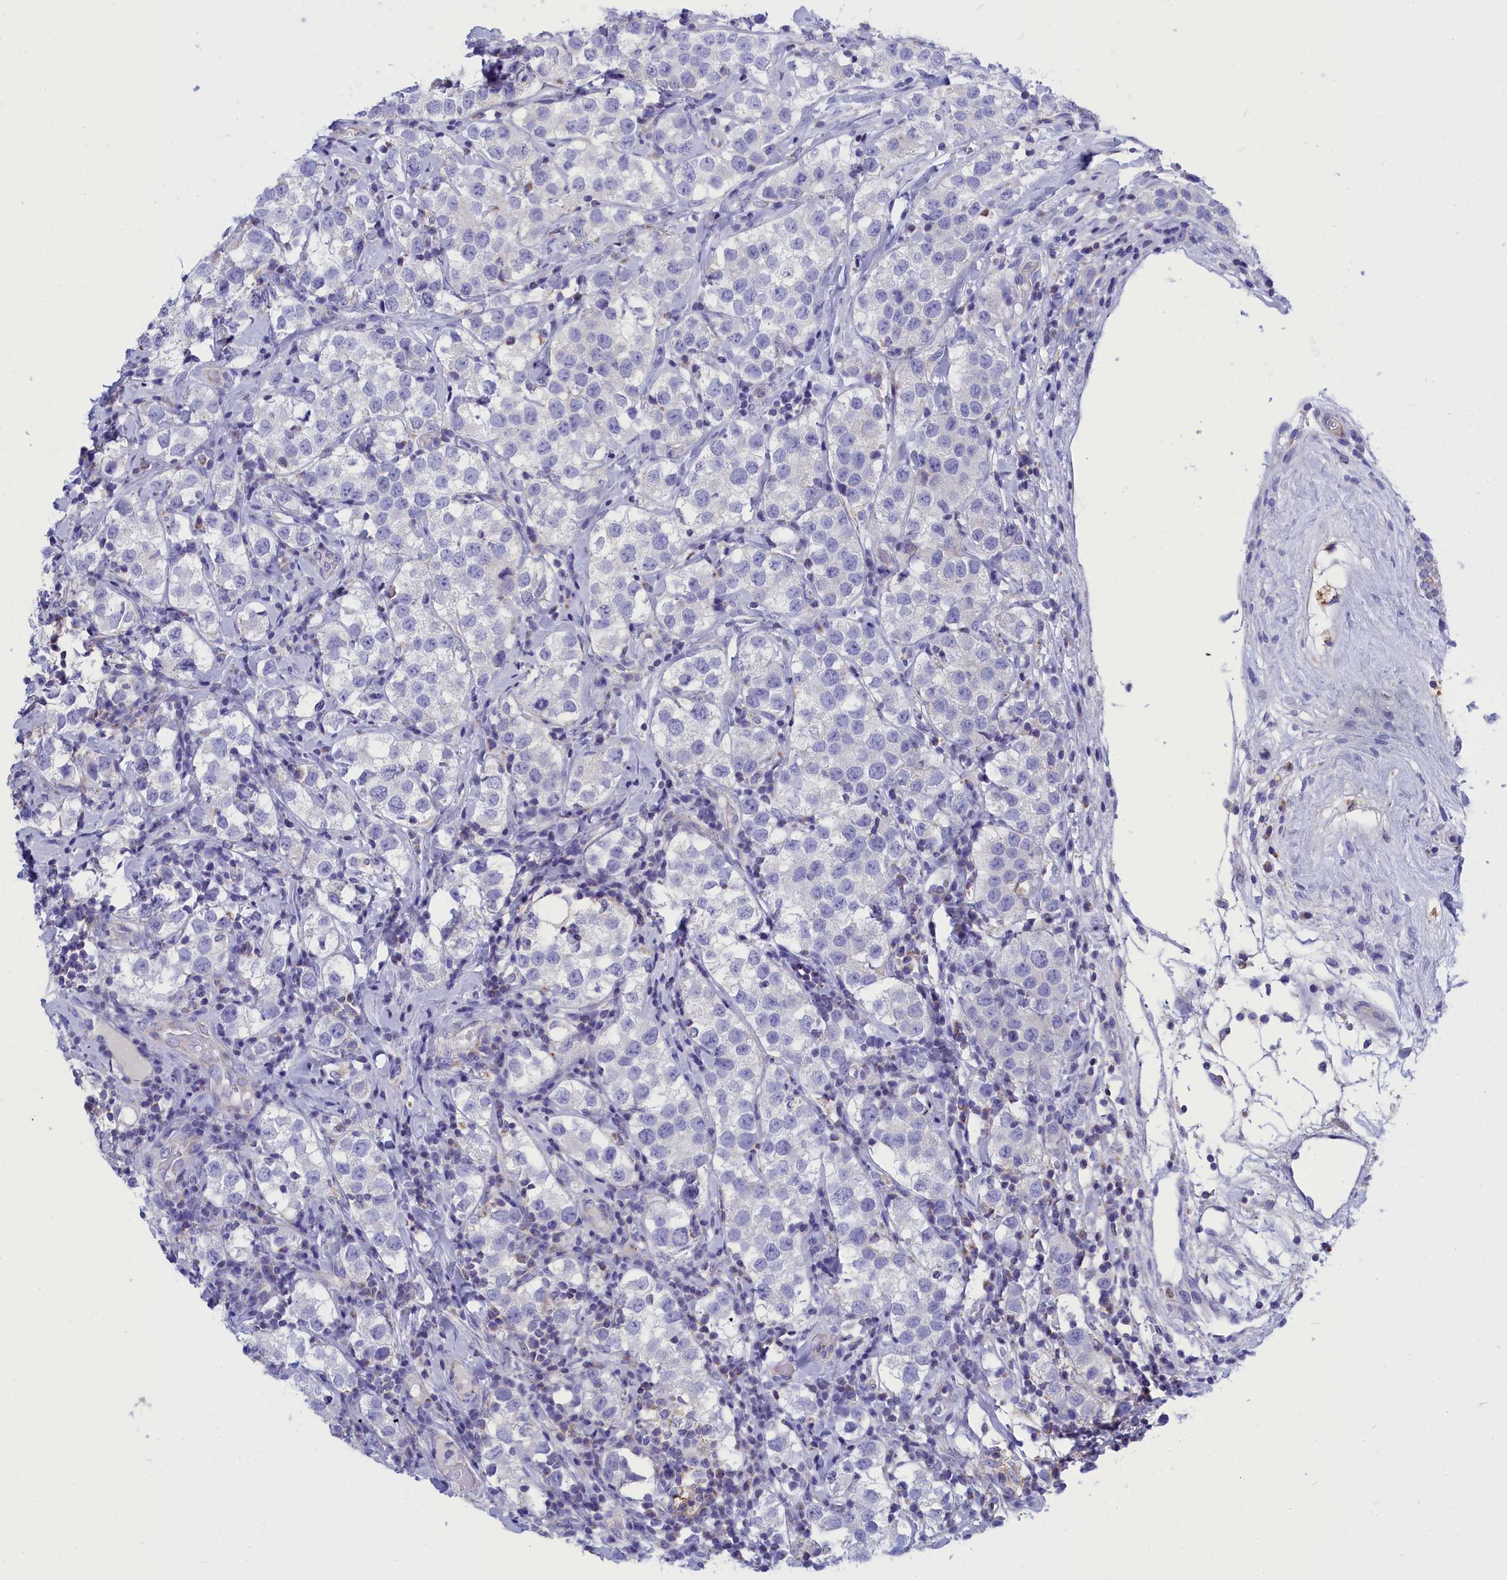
{"staining": {"intensity": "negative", "quantity": "none", "location": "none"}, "tissue": "testis cancer", "cell_type": "Tumor cells", "image_type": "cancer", "snomed": [{"axis": "morphology", "description": "Seminoma, NOS"}, {"axis": "topography", "description": "Testis"}], "caption": "Tumor cells show no significant protein staining in seminoma (testis).", "gene": "CCRL2", "patient": {"sex": "male", "age": 34}}